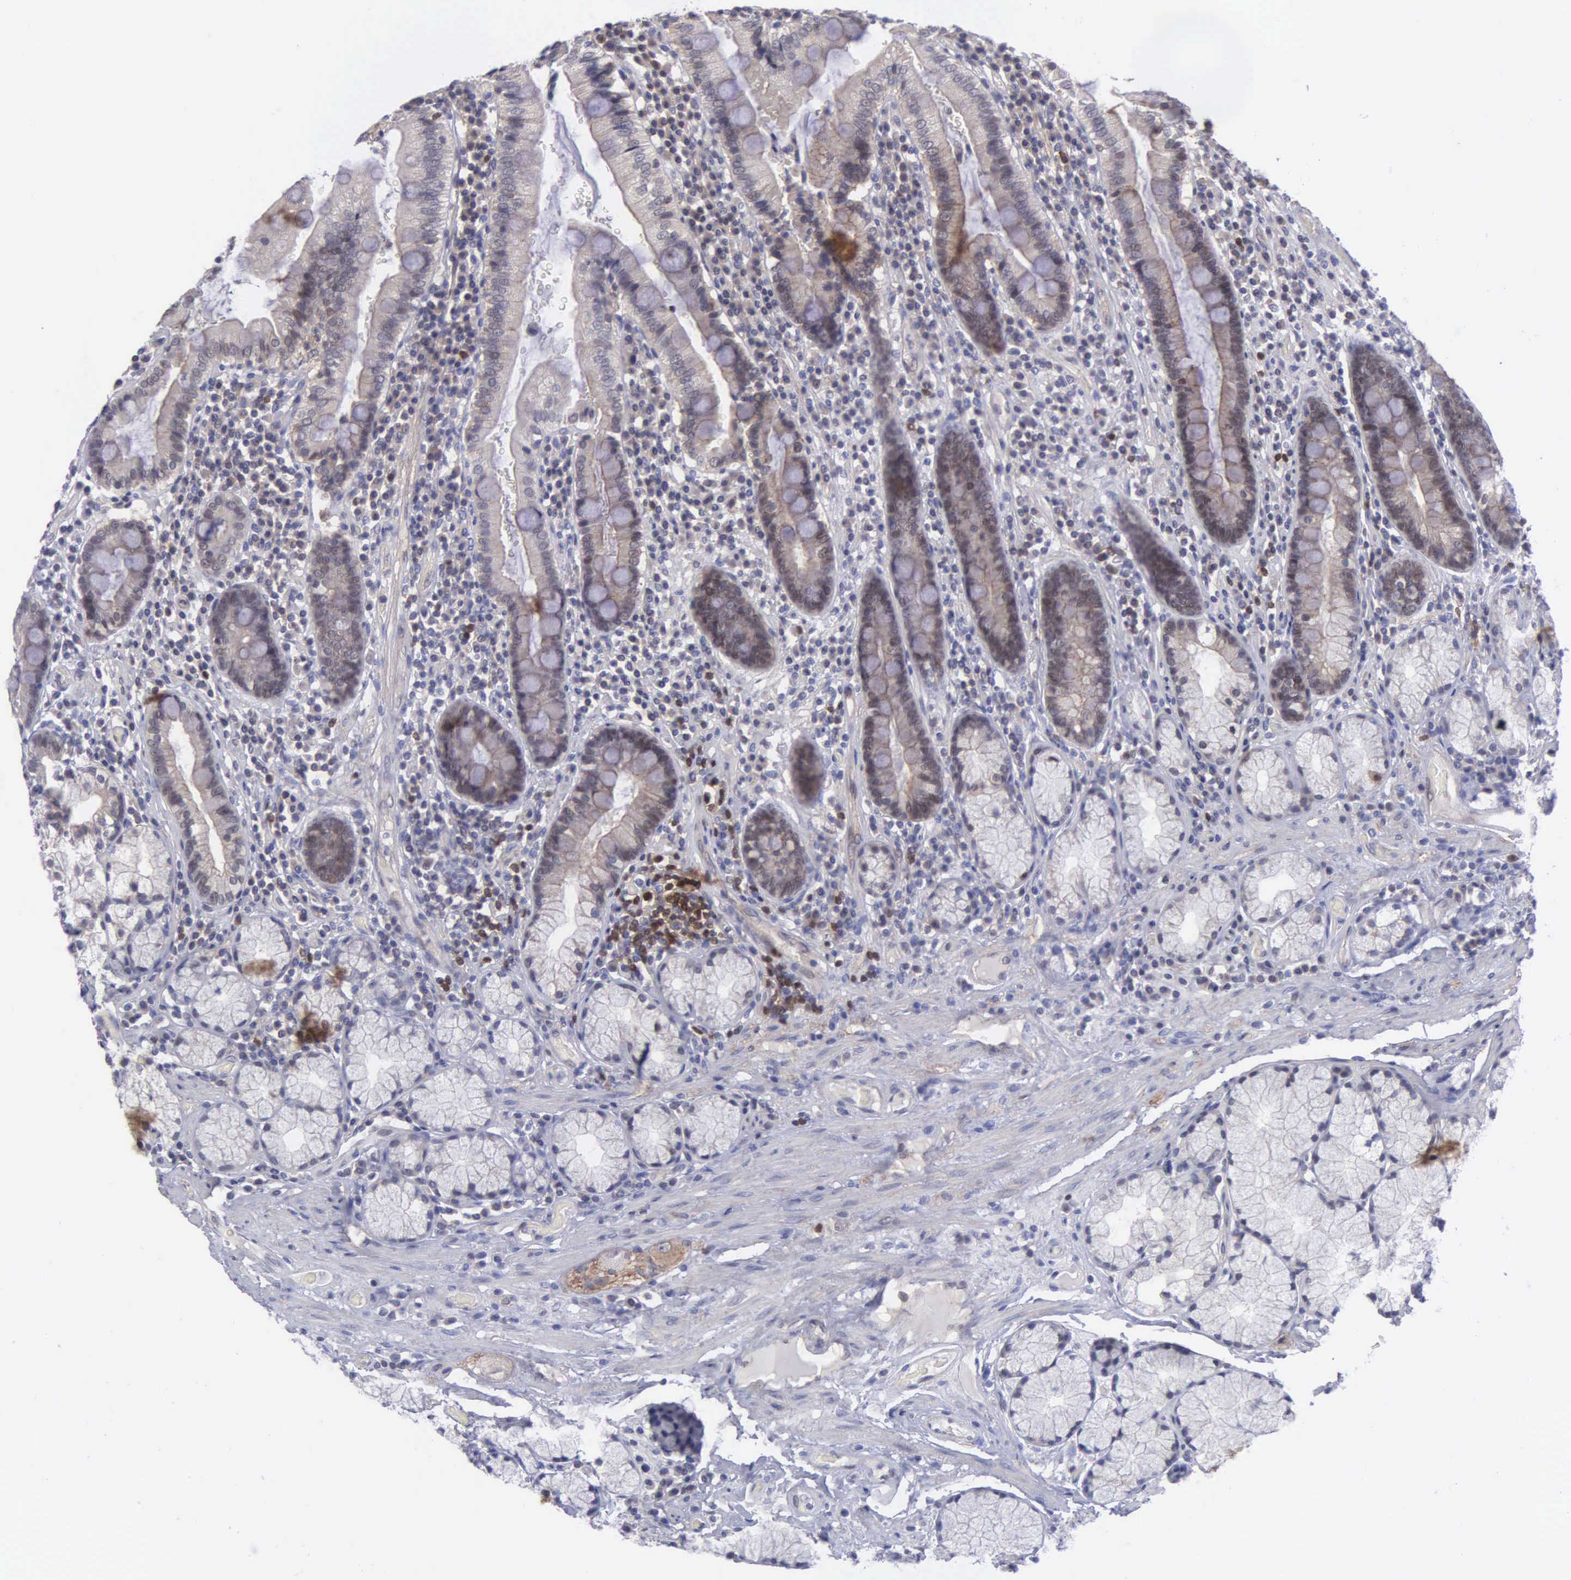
{"staining": {"intensity": "weak", "quantity": "25%-75%", "location": "cytoplasmic/membranous,nuclear"}, "tissue": "duodenum", "cell_type": "Glandular cells", "image_type": "normal", "snomed": [{"axis": "morphology", "description": "Normal tissue, NOS"}, {"axis": "topography", "description": "Stomach, lower"}, {"axis": "topography", "description": "Duodenum"}], "caption": "Immunohistochemistry of normal human duodenum displays low levels of weak cytoplasmic/membranous,nuclear positivity in about 25%-75% of glandular cells. (DAB IHC with brightfield microscopy, high magnification).", "gene": "MICAL3", "patient": {"sex": "male", "age": 84}}